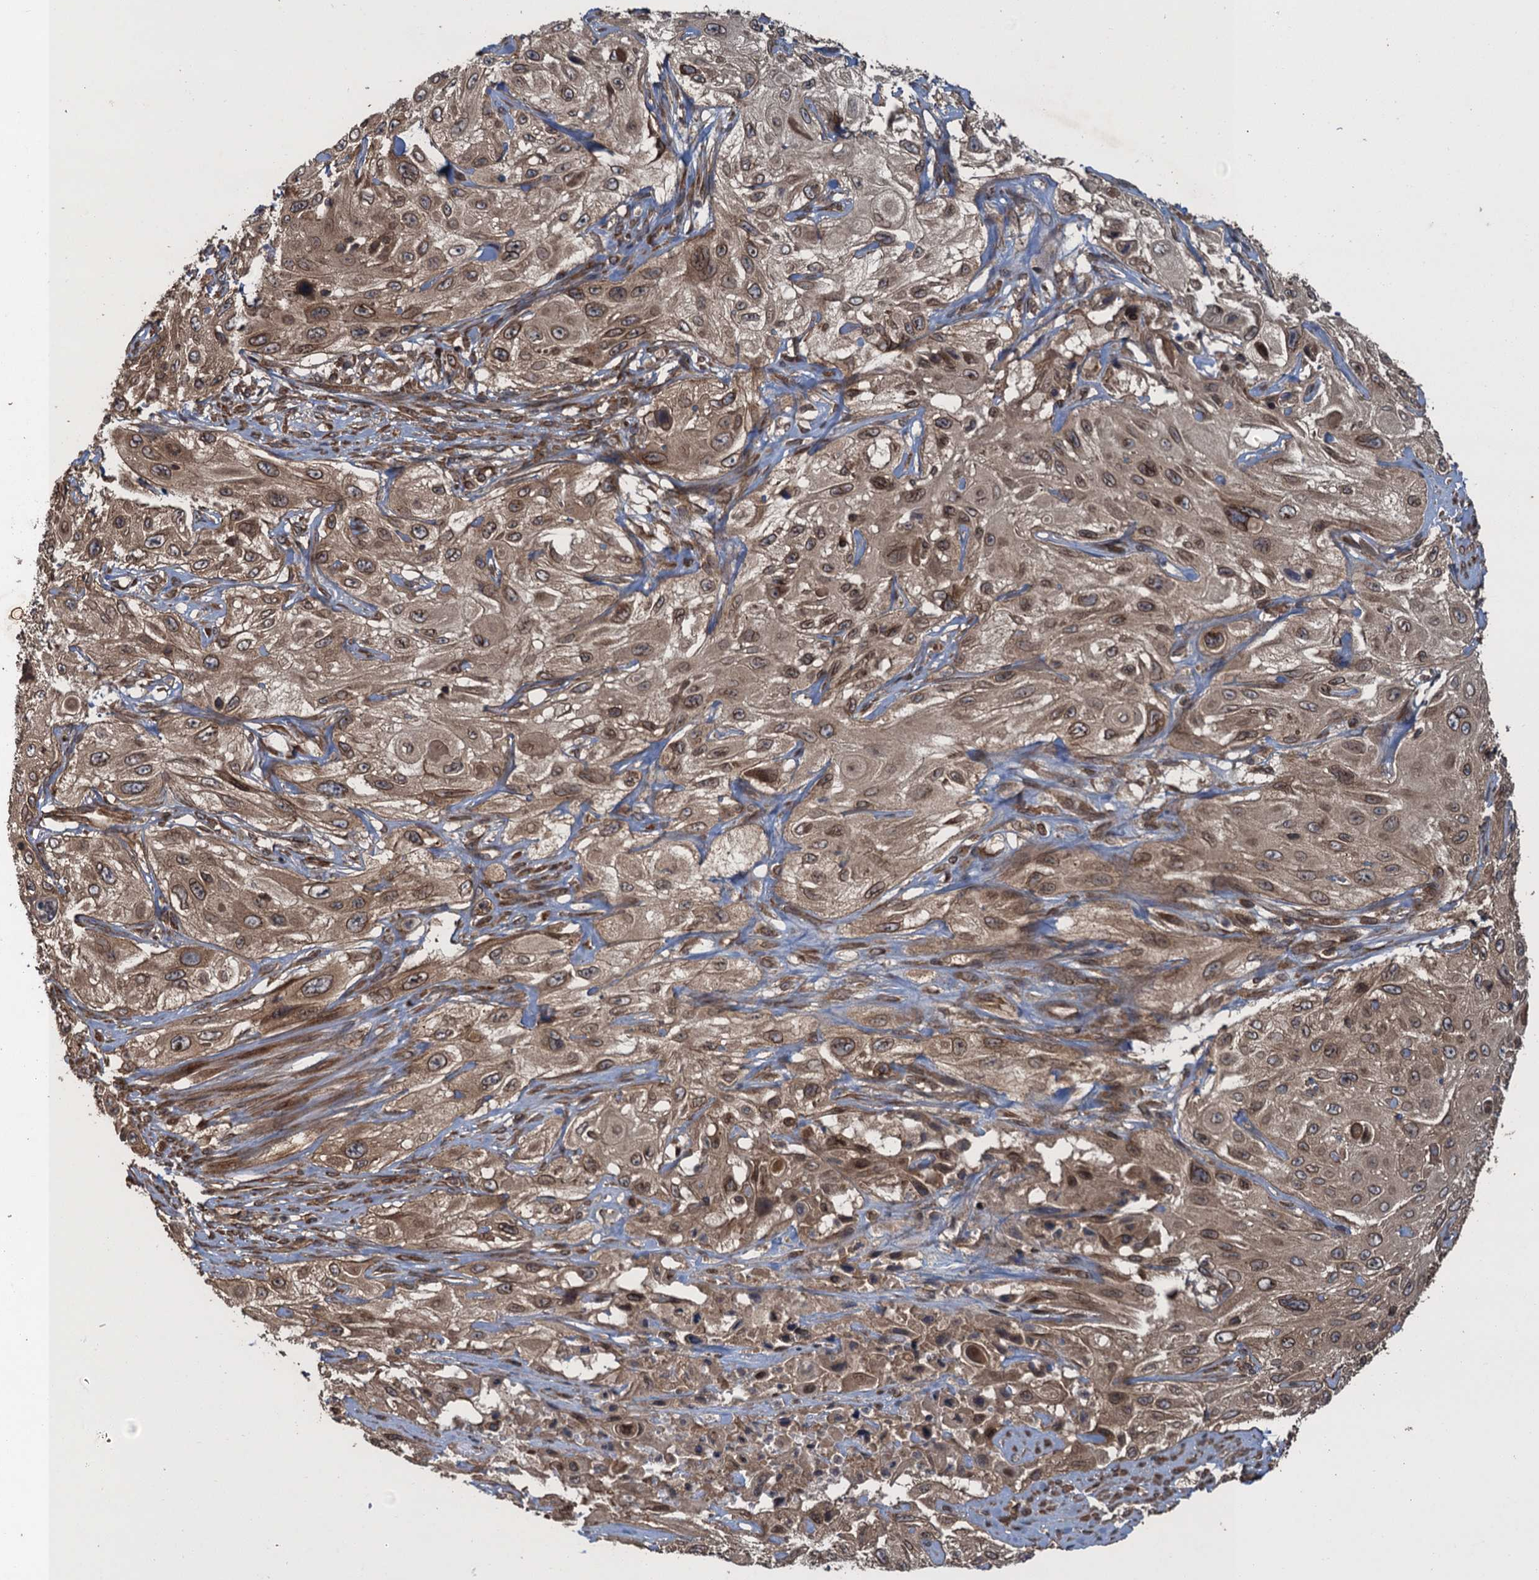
{"staining": {"intensity": "moderate", "quantity": ">75%", "location": "cytoplasmic/membranous,nuclear"}, "tissue": "cervical cancer", "cell_type": "Tumor cells", "image_type": "cancer", "snomed": [{"axis": "morphology", "description": "Squamous cell carcinoma, NOS"}, {"axis": "topography", "description": "Cervix"}], "caption": "Protein expression analysis of cervical cancer exhibits moderate cytoplasmic/membranous and nuclear staining in approximately >75% of tumor cells.", "gene": "GLE1", "patient": {"sex": "female", "age": 42}}